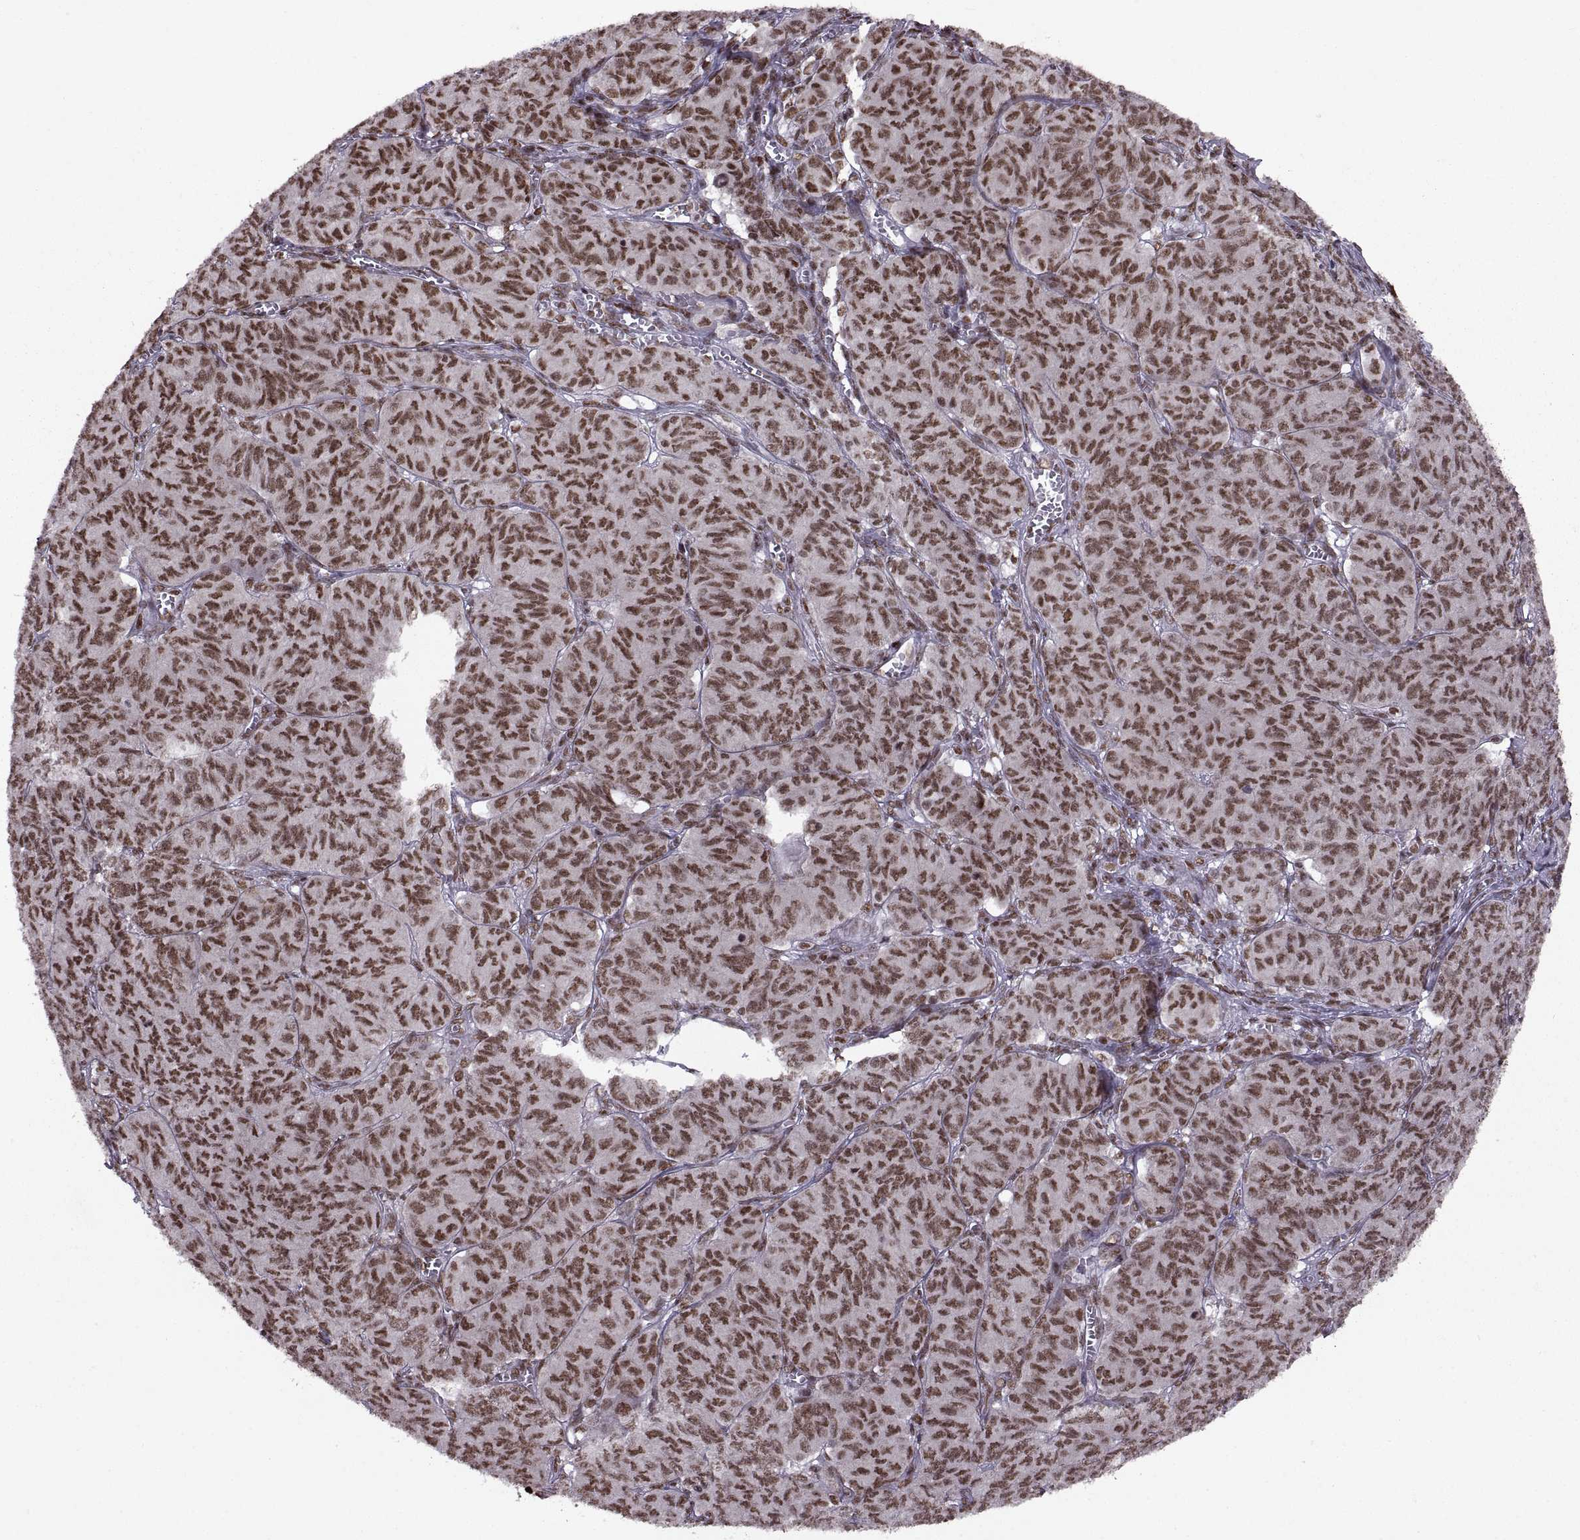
{"staining": {"intensity": "strong", "quantity": ">75%", "location": "nuclear"}, "tissue": "ovarian cancer", "cell_type": "Tumor cells", "image_type": "cancer", "snomed": [{"axis": "morphology", "description": "Carcinoma, endometroid"}, {"axis": "topography", "description": "Ovary"}], "caption": "The histopathology image displays a brown stain indicating the presence of a protein in the nuclear of tumor cells in ovarian endometroid carcinoma.", "gene": "MT1E", "patient": {"sex": "female", "age": 80}}